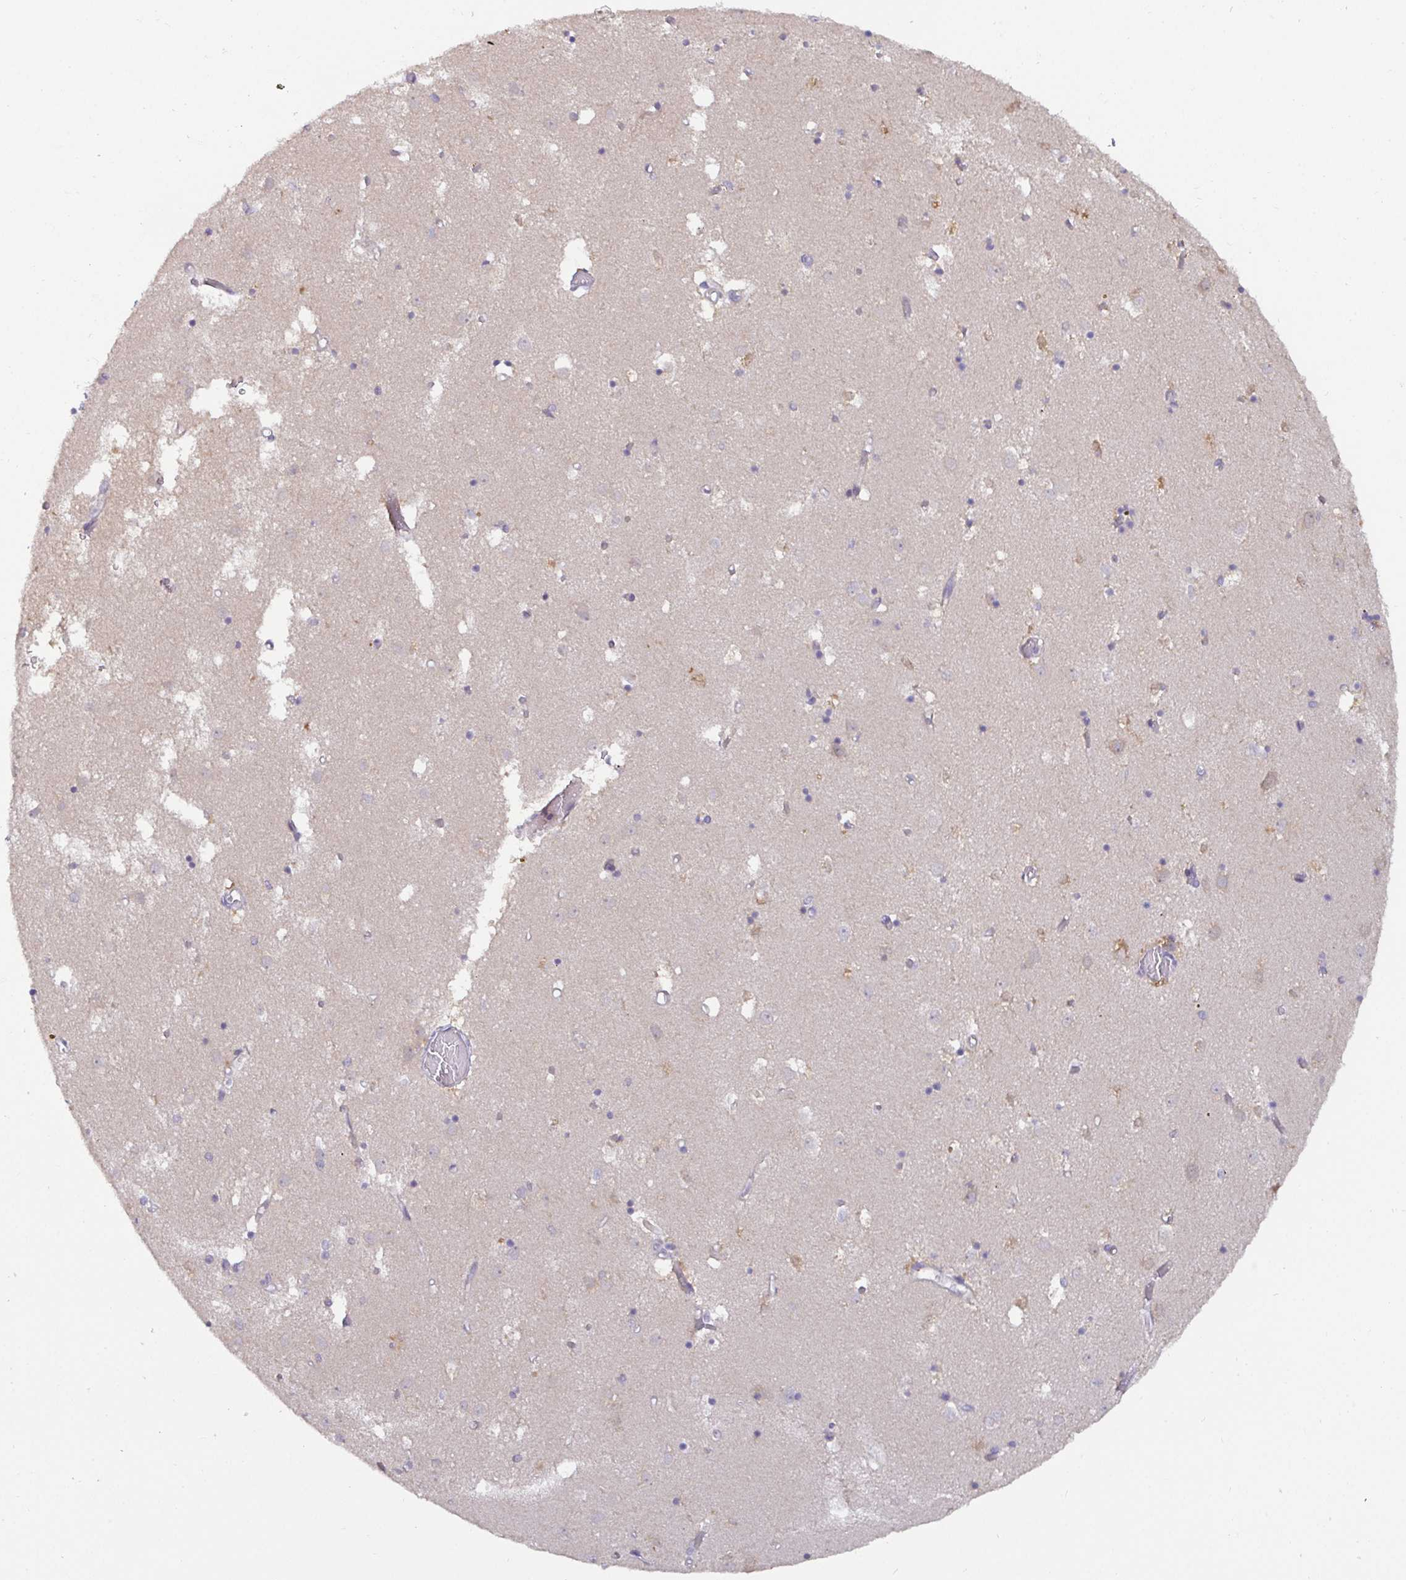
{"staining": {"intensity": "negative", "quantity": "none", "location": "none"}, "tissue": "caudate", "cell_type": "Glial cells", "image_type": "normal", "snomed": [{"axis": "morphology", "description": "Normal tissue, NOS"}, {"axis": "topography", "description": "Lateral ventricle wall"}], "caption": "Glial cells show no significant staining in unremarkable caudate. (DAB (3,3'-diaminobenzidine) immunohistochemistry, high magnification).", "gene": "GSTM1", "patient": {"sex": "male", "age": 70}}